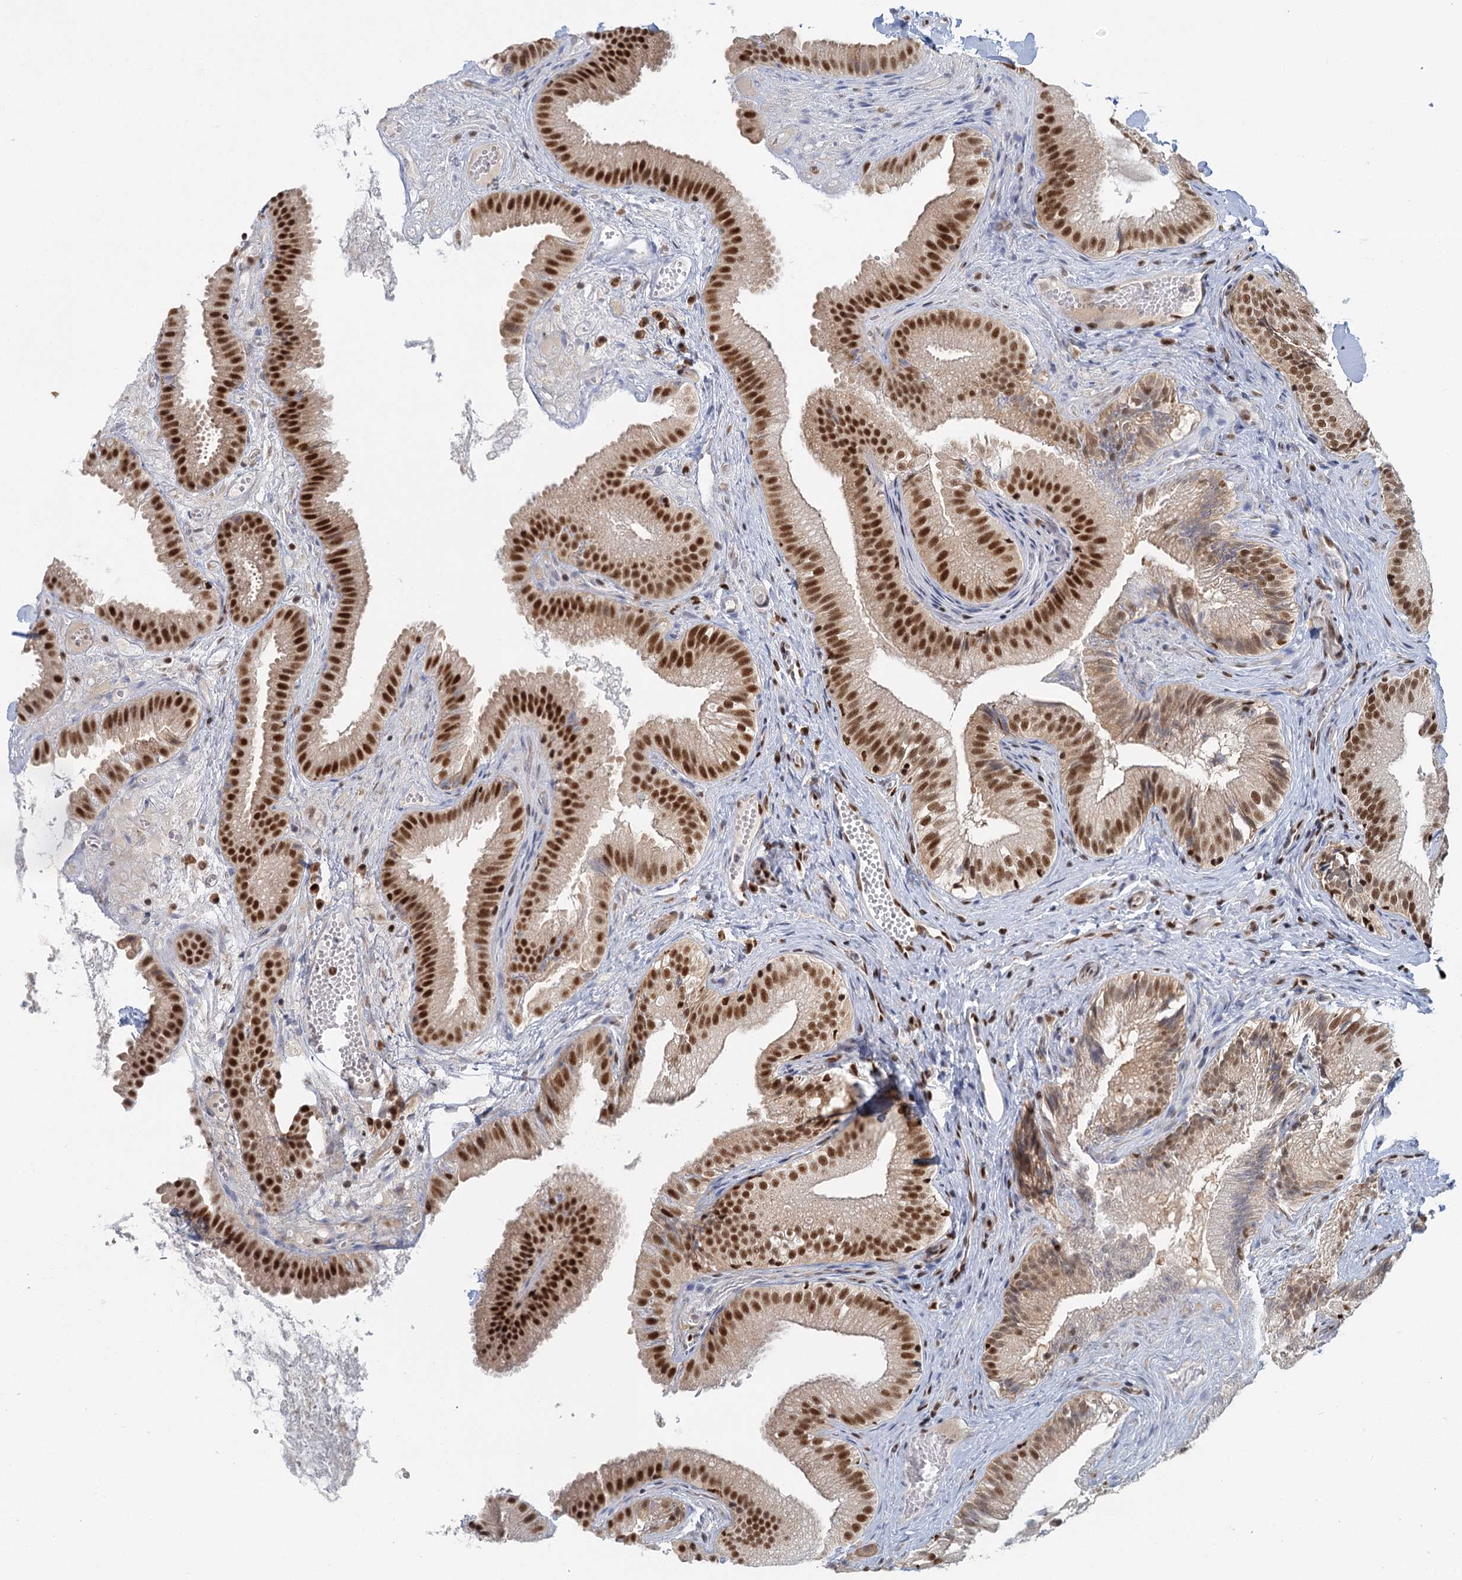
{"staining": {"intensity": "strong", "quantity": ">75%", "location": "nuclear"}, "tissue": "gallbladder", "cell_type": "Glandular cells", "image_type": "normal", "snomed": [{"axis": "morphology", "description": "Normal tissue, NOS"}, {"axis": "topography", "description": "Gallbladder"}], "caption": "Brown immunohistochemical staining in unremarkable gallbladder shows strong nuclear staining in about >75% of glandular cells.", "gene": "GPATCH11", "patient": {"sex": "female", "age": 30}}